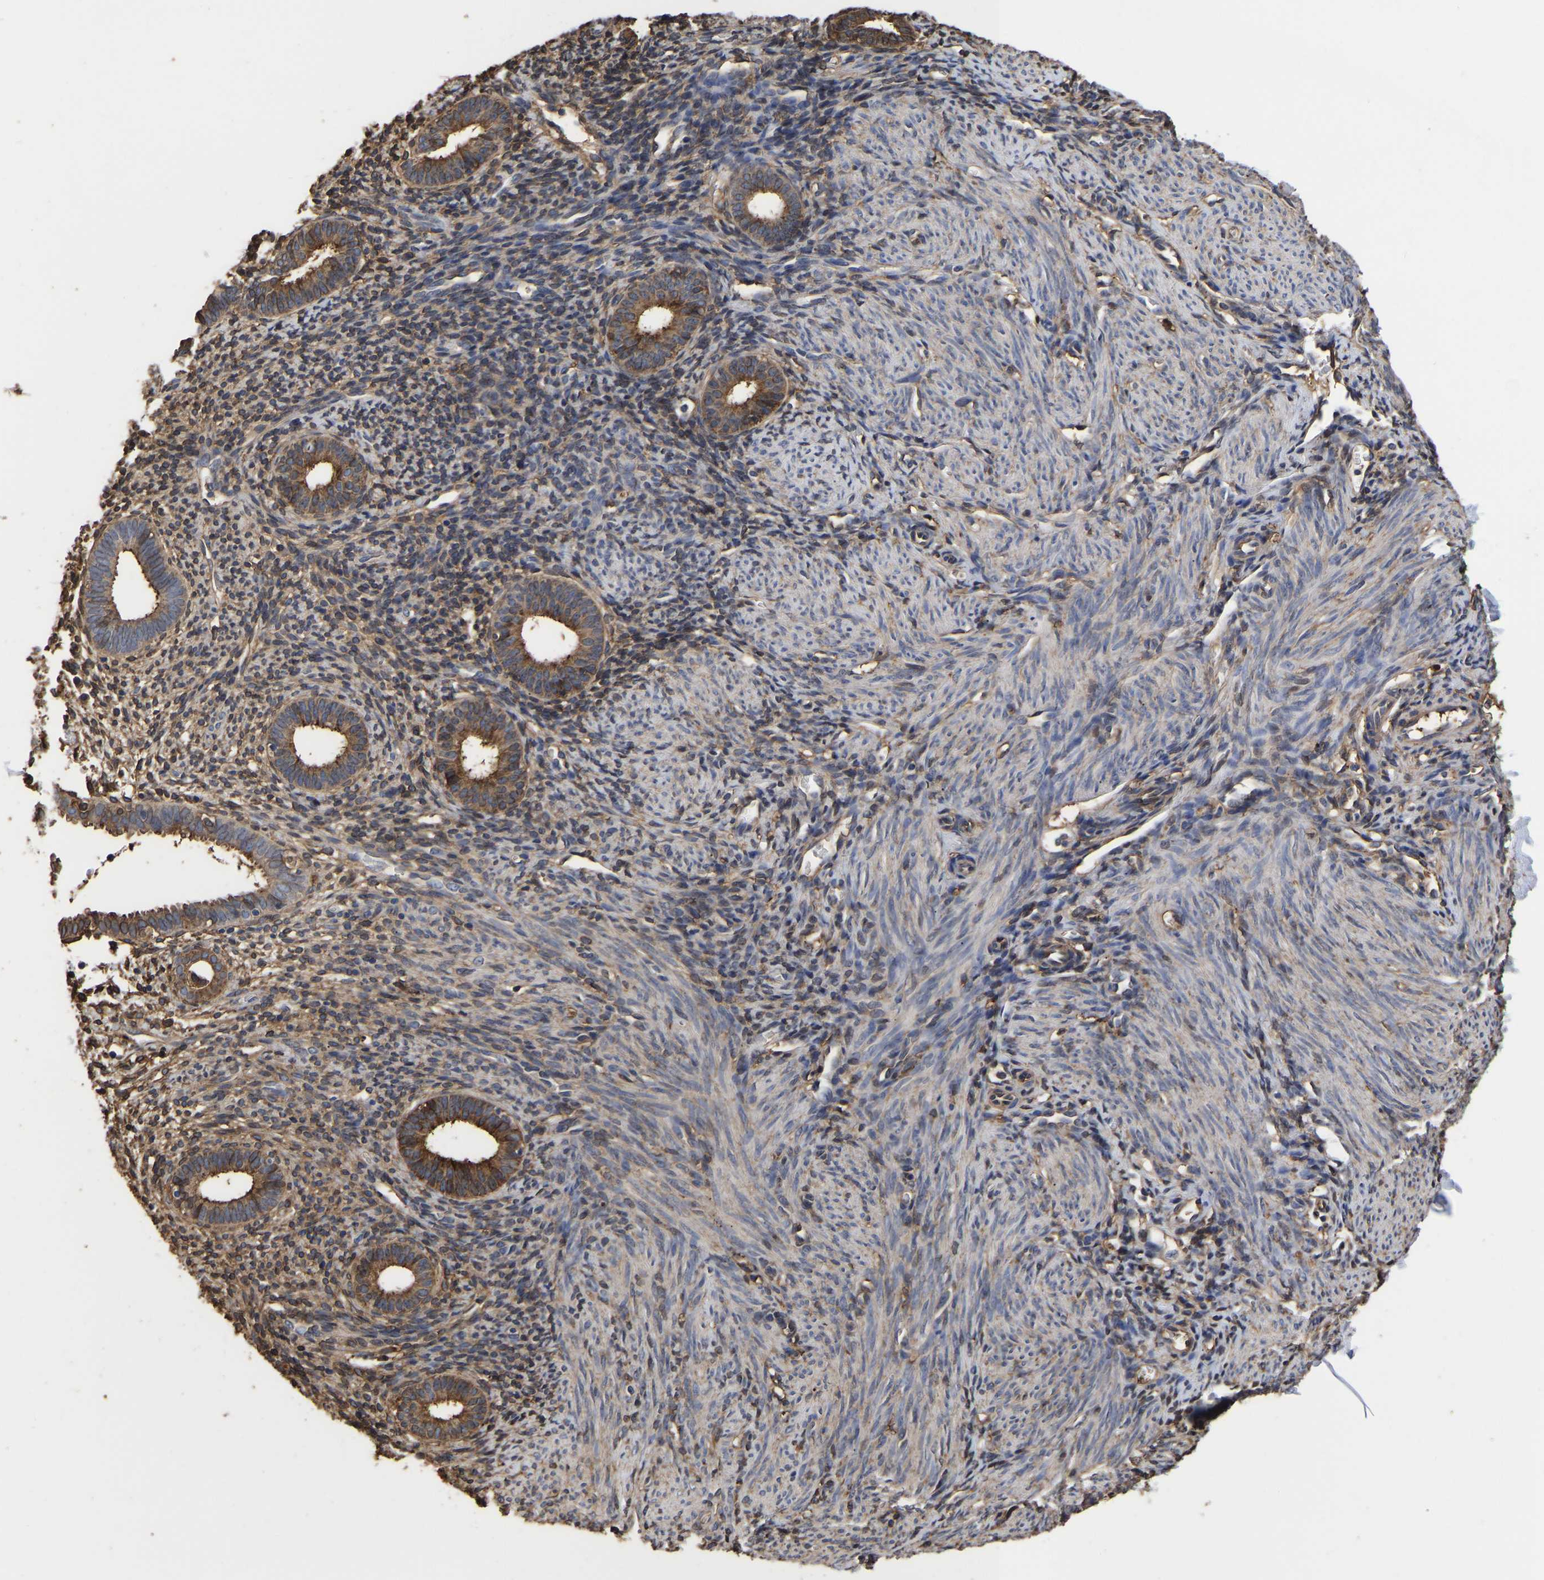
{"staining": {"intensity": "moderate", "quantity": ">75%", "location": "cytoplasmic/membranous"}, "tissue": "endometrium", "cell_type": "Cells in endometrial stroma", "image_type": "normal", "snomed": [{"axis": "morphology", "description": "Normal tissue, NOS"}, {"axis": "morphology", "description": "Adenocarcinoma, NOS"}, {"axis": "topography", "description": "Endometrium"}], "caption": "A brown stain shows moderate cytoplasmic/membranous staining of a protein in cells in endometrial stroma of normal endometrium. The staining is performed using DAB (3,3'-diaminobenzidine) brown chromogen to label protein expression. The nuclei are counter-stained blue using hematoxylin.", "gene": "LIF", "patient": {"sex": "female", "age": 57}}